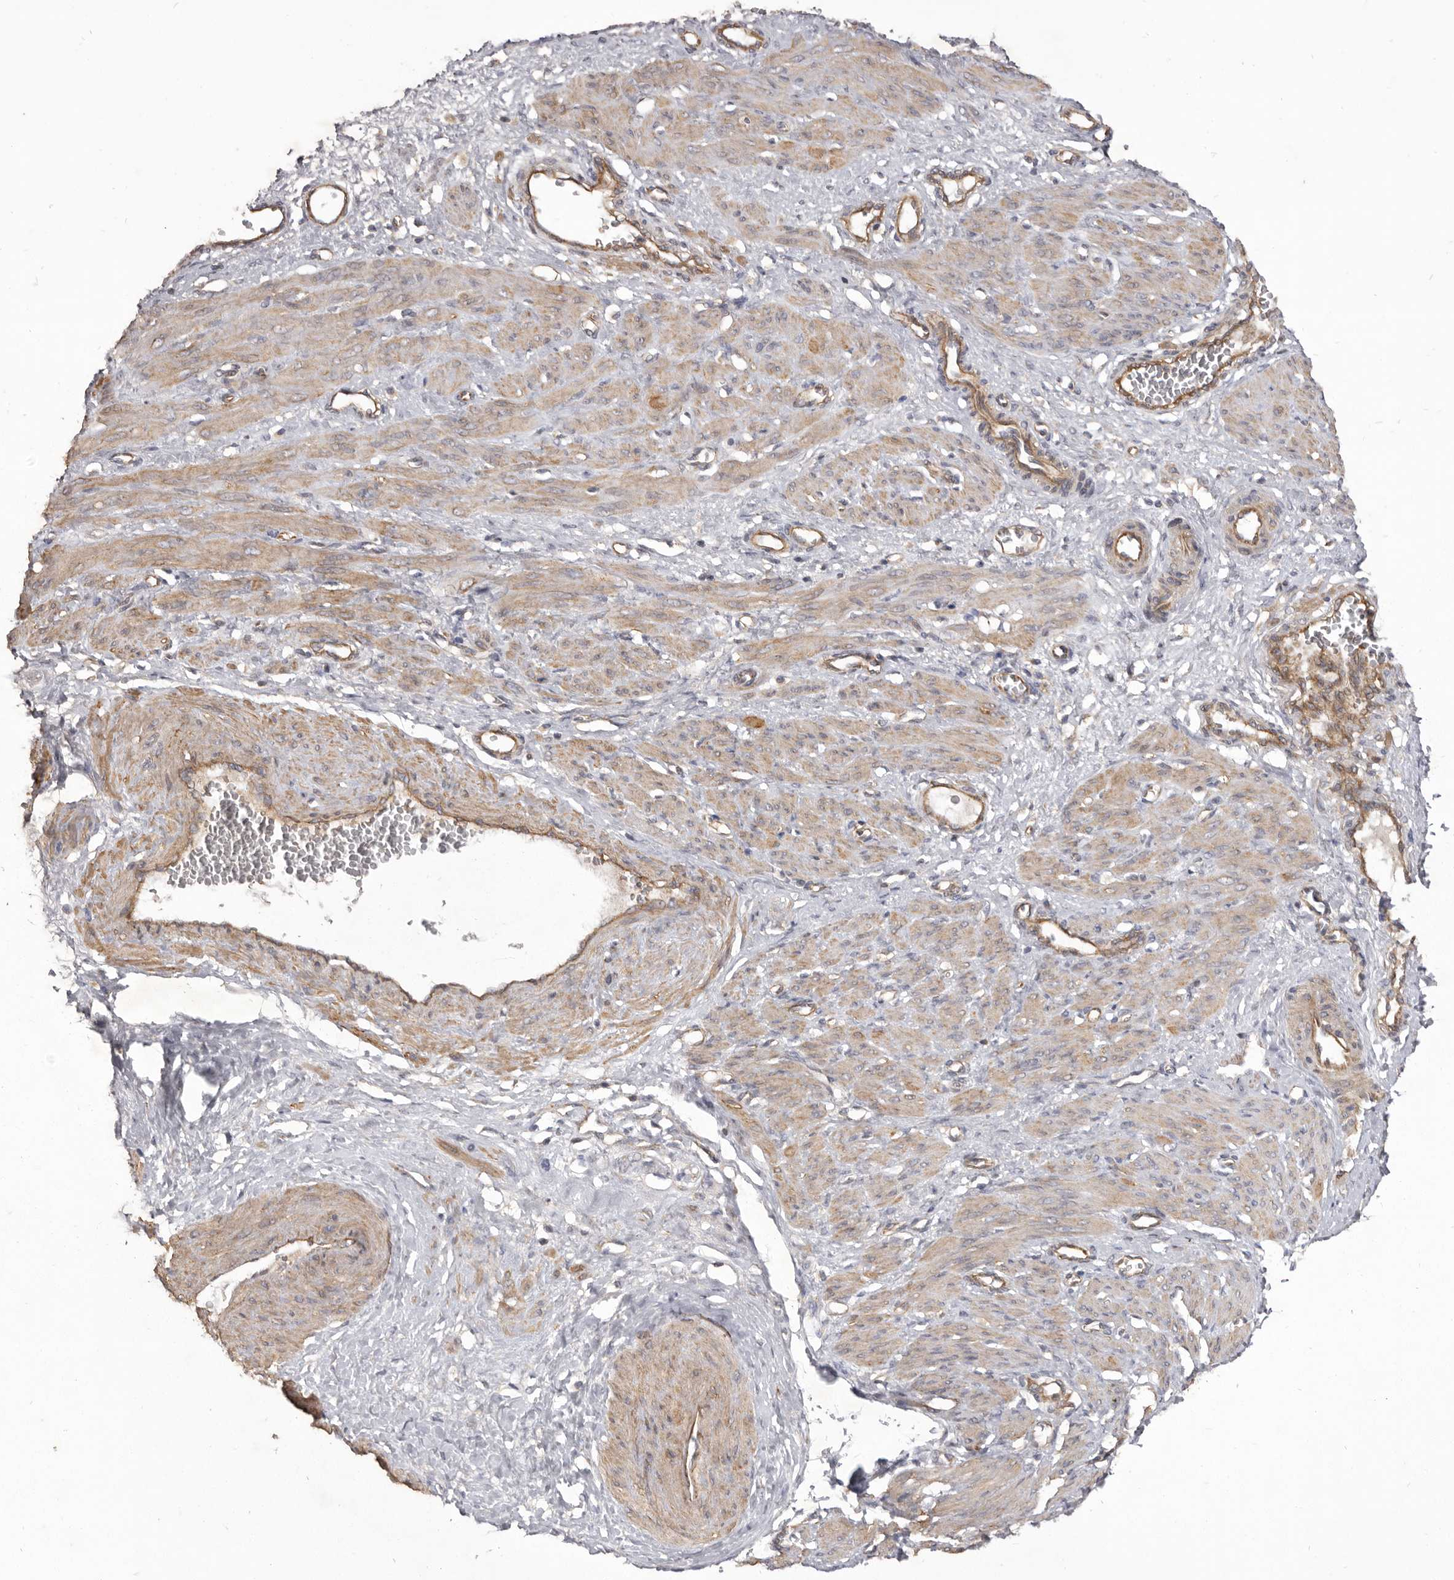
{"staining": {"intensity": "moderate", "quantity": ">75%", "location": "cytoplasmic/membranous"}, "tissue": "smooth muscle", "cell_type": "Smooth muscle cells", "image_type": "normal", "snomed": [{"axis": "morphology", "description": "Normal tissue, NOS"}, {"axis": "topography", "description": "Endometrium"}], "caption": "The histopathology image shows a brown stain indicating the presence of a protein in the cytoplasmic/membranous of smooth muscle cells in smooth muscle. Ihc stains the protein in brown and the nuclei are stained blue.", "gene": "VPS45", "patient": {"sex": "female", "age": 33}}